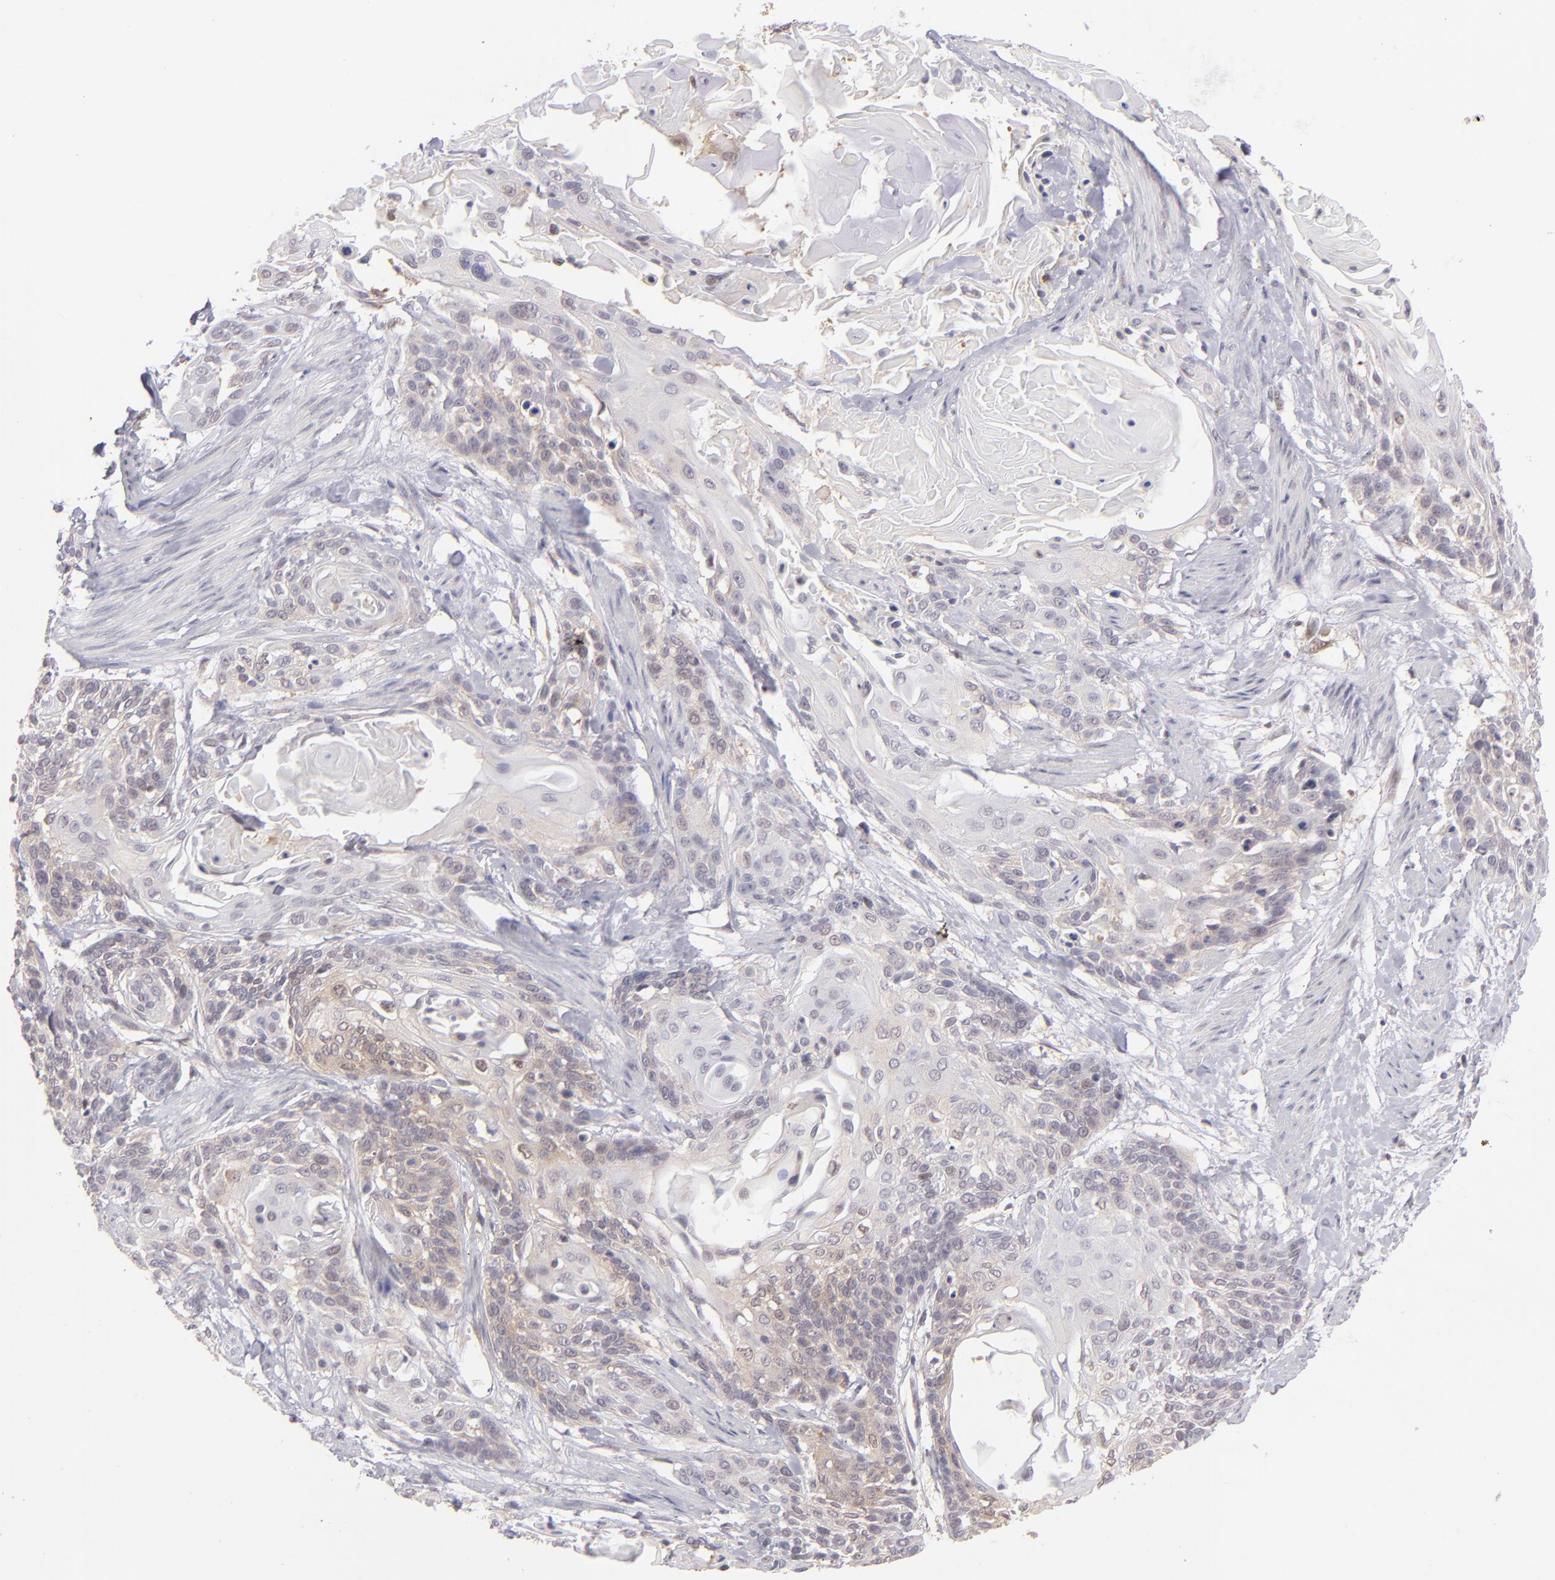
{"staining": {"intensity": "weak", "quantity": "<25%", "location": "cytoplasmic/membranous"}, "tissue": "cervical cancer", "cell_type": "Tumor cells", "image_type": "cancer", "snomed": [{"axis": "morphology", "description": "Squamous cell carcinoma, NOS"}, {"axis": "topography", "description": "Cervix"}], "caption": "This is an immunohistochemistry histopathology image of human squamous cell carcinoma (cervical). There is no staining in tumor cells.", "gene": "PTPN13", "patient": {"sex": "female", "age": 57}}